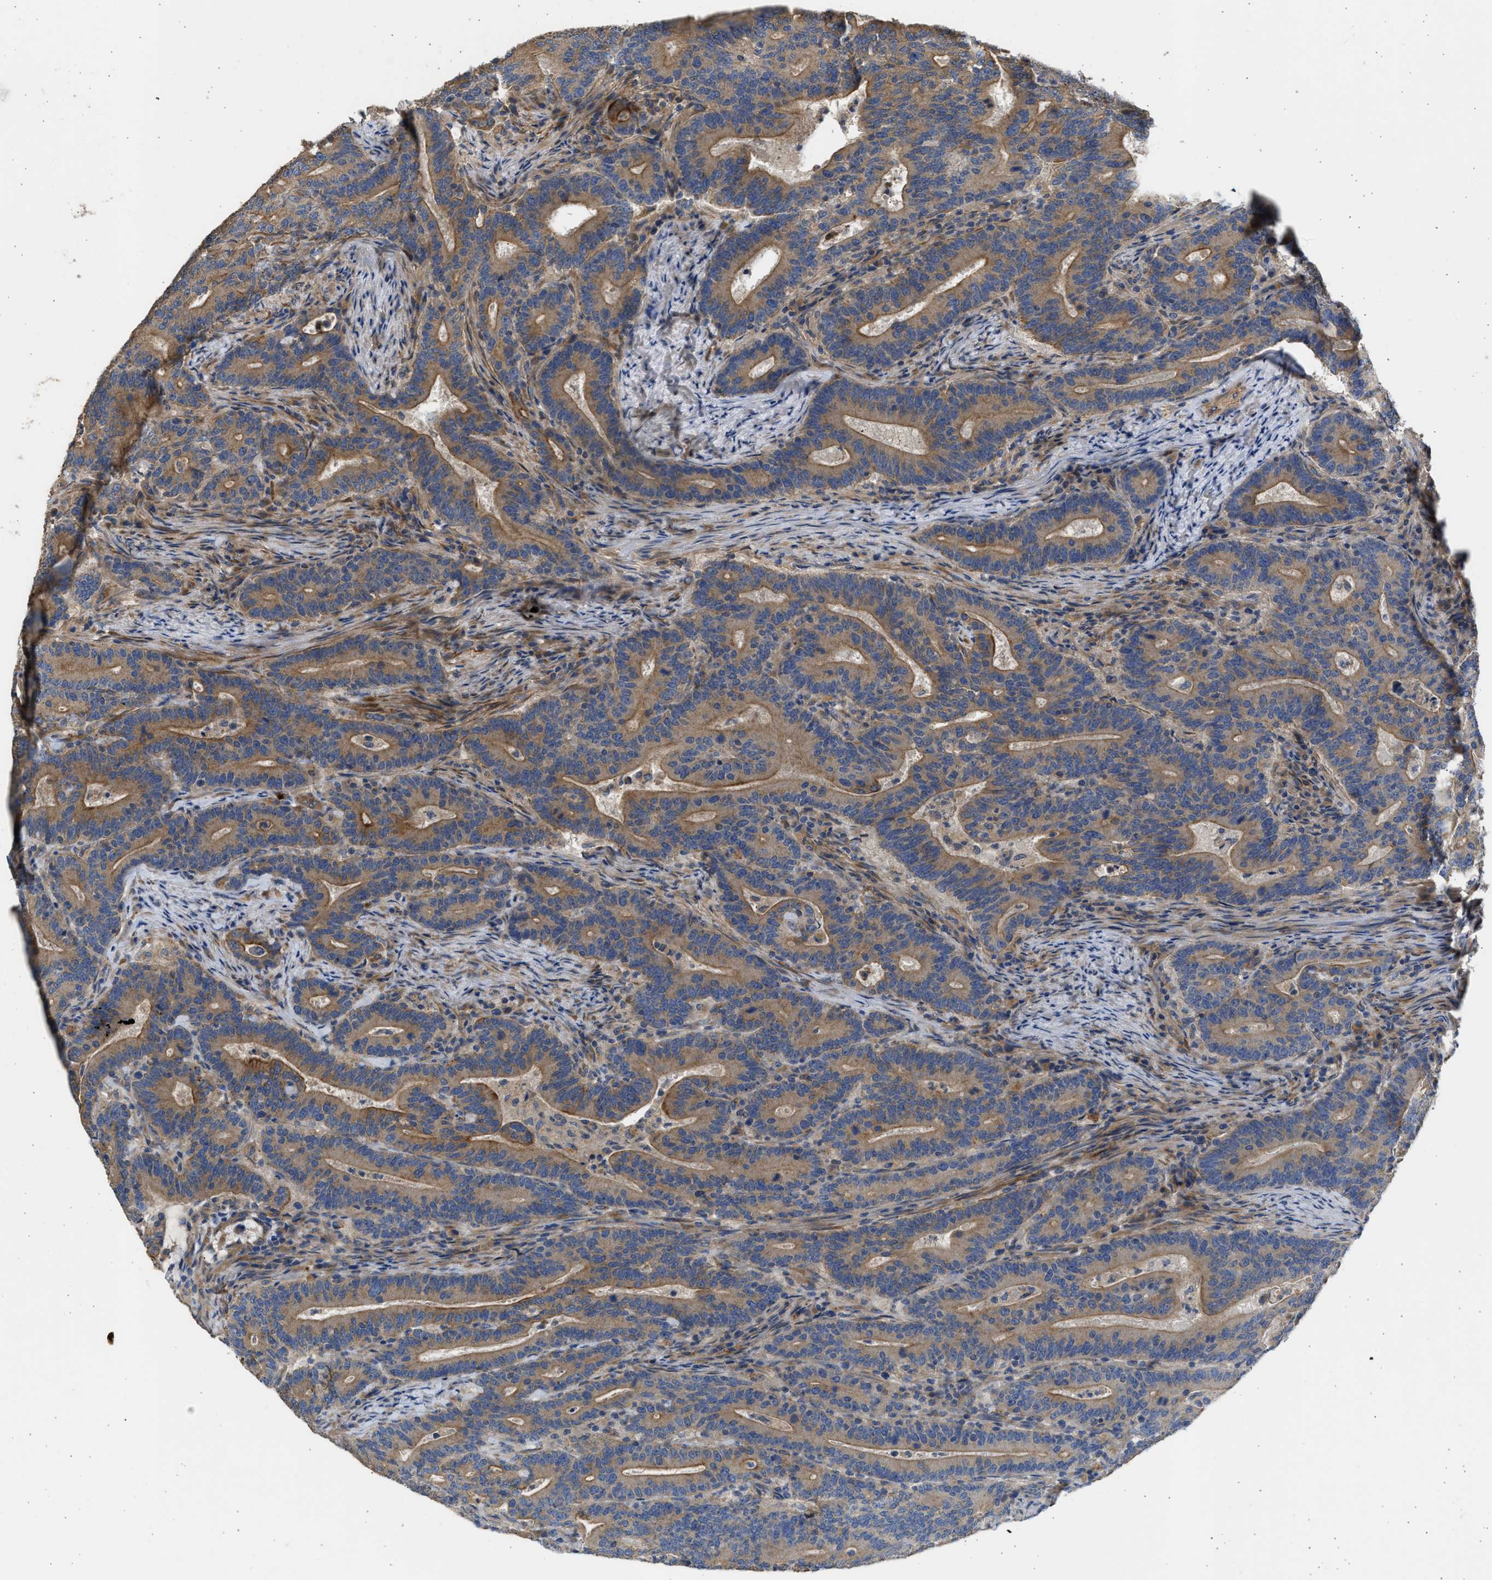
{"staining": {"intensity": "moderate", "quantity": ">75%", "location": "cytoplasmic/membranous"}, "tissue": "colorectal cancer", "cell_type": "Tumor cells", "image_type": "cancer", "snomed": [{"axis": "morphology", "description": "Adenocarcinoma, NOS"}, {"axis": "topography", "description": "Colon"}], "caption": "This image demonstrates immunohistochemistry staining of human colorectal adenocarcinoma, with medium moderate cytoplasmic/membranous positivity in approximately >75% of tumor cells.", "gene": "CSRNP2", "patient": {"sex": "female", "age": 66}}